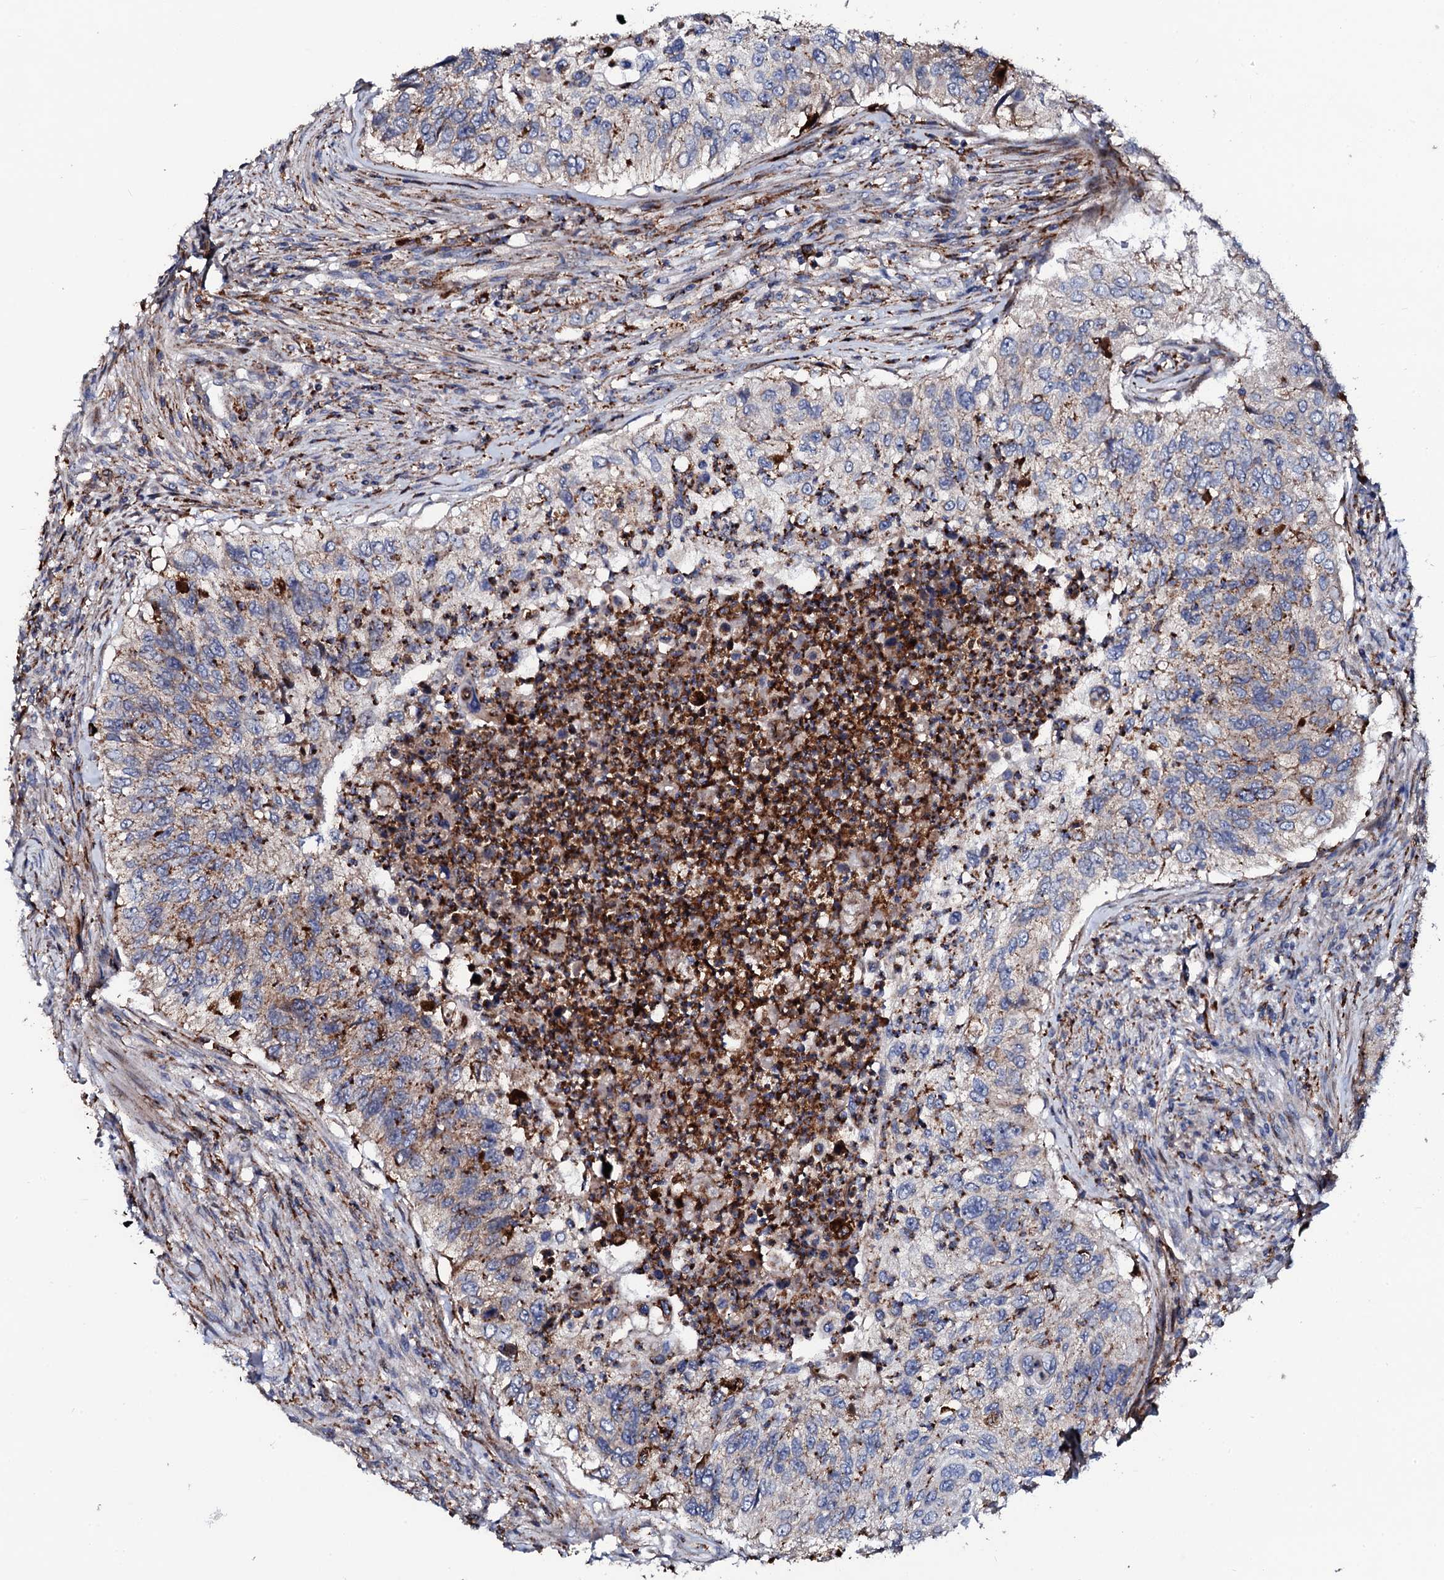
{"staining": {"intensity": "moderate", "quantity": "25%-75%", "location": "cytoplasmic/membranous"}, "tissue": "urothelial cancer", "cell_type": "Tumor cells", "image_type": "cancer", "snomed": [{"axis": "morphology", "description": "Urothelial carcinoma, High grade"}, {"axis": "topography", "description": "Urinary bladder"}], "caption": "Urothelial cancer stained for a protein displays moderate cytoplasmic/membranous positivity in tumor cells.", "gene": "TCIRG1", "patient": {"sex": "female", "age": 60}}